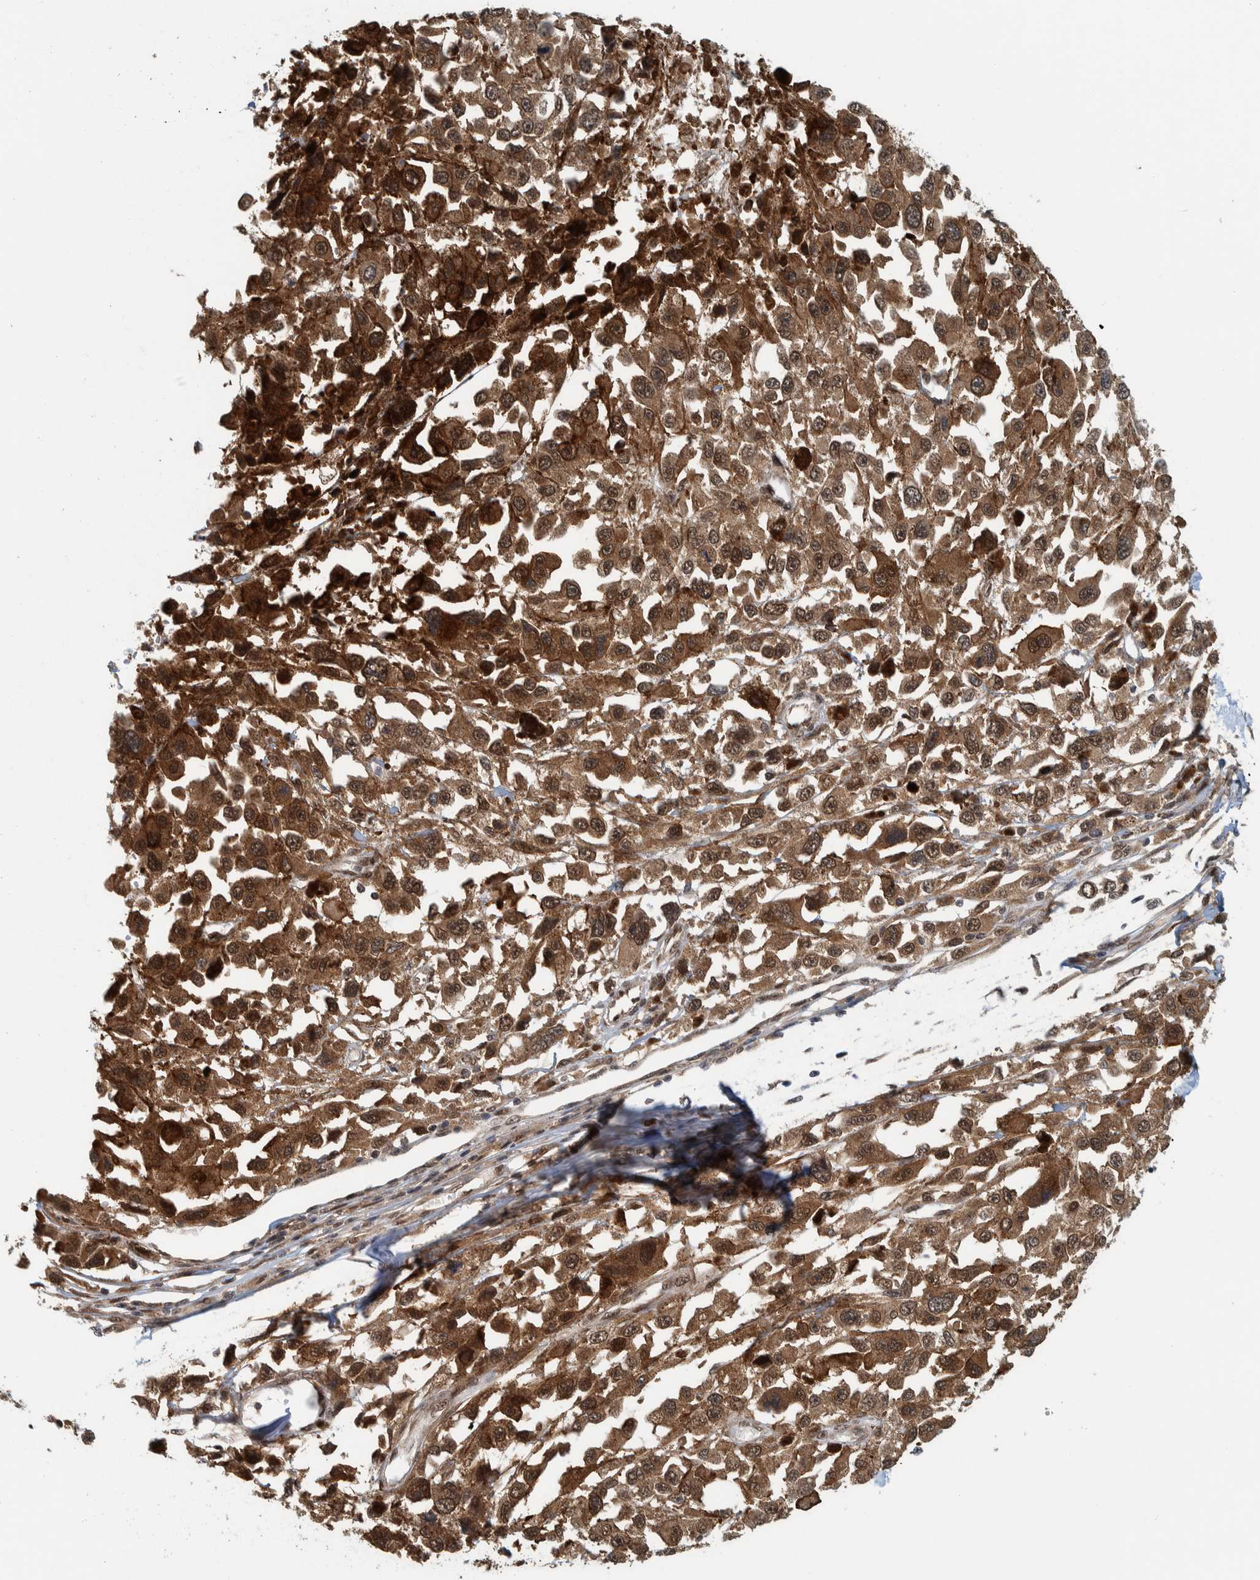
{"staining": {"intensity": "moderate", "quantity": ">75%", "location": "cytoplasmic/membranous,nuclear"}, "tissue": "melanoma", "cell_type": "Tumor cells", "image_type": "cancer", "snomed": [{"axis": "morphology", "description": "Malignant melanoma, Metastatic site"}, {"axis": "topography", "description": "Lymph node"}], "caption": "Protein expression analysis of malignant melanoma (metastatic site) shows moderate cytoplasmic/membranous and nuclear positivity in about >75% of tumor cells. (IHC, brightfield microscopy, high magnification).", "gene": "COPS3", "patient": {"sex": "male", "age": 59}}